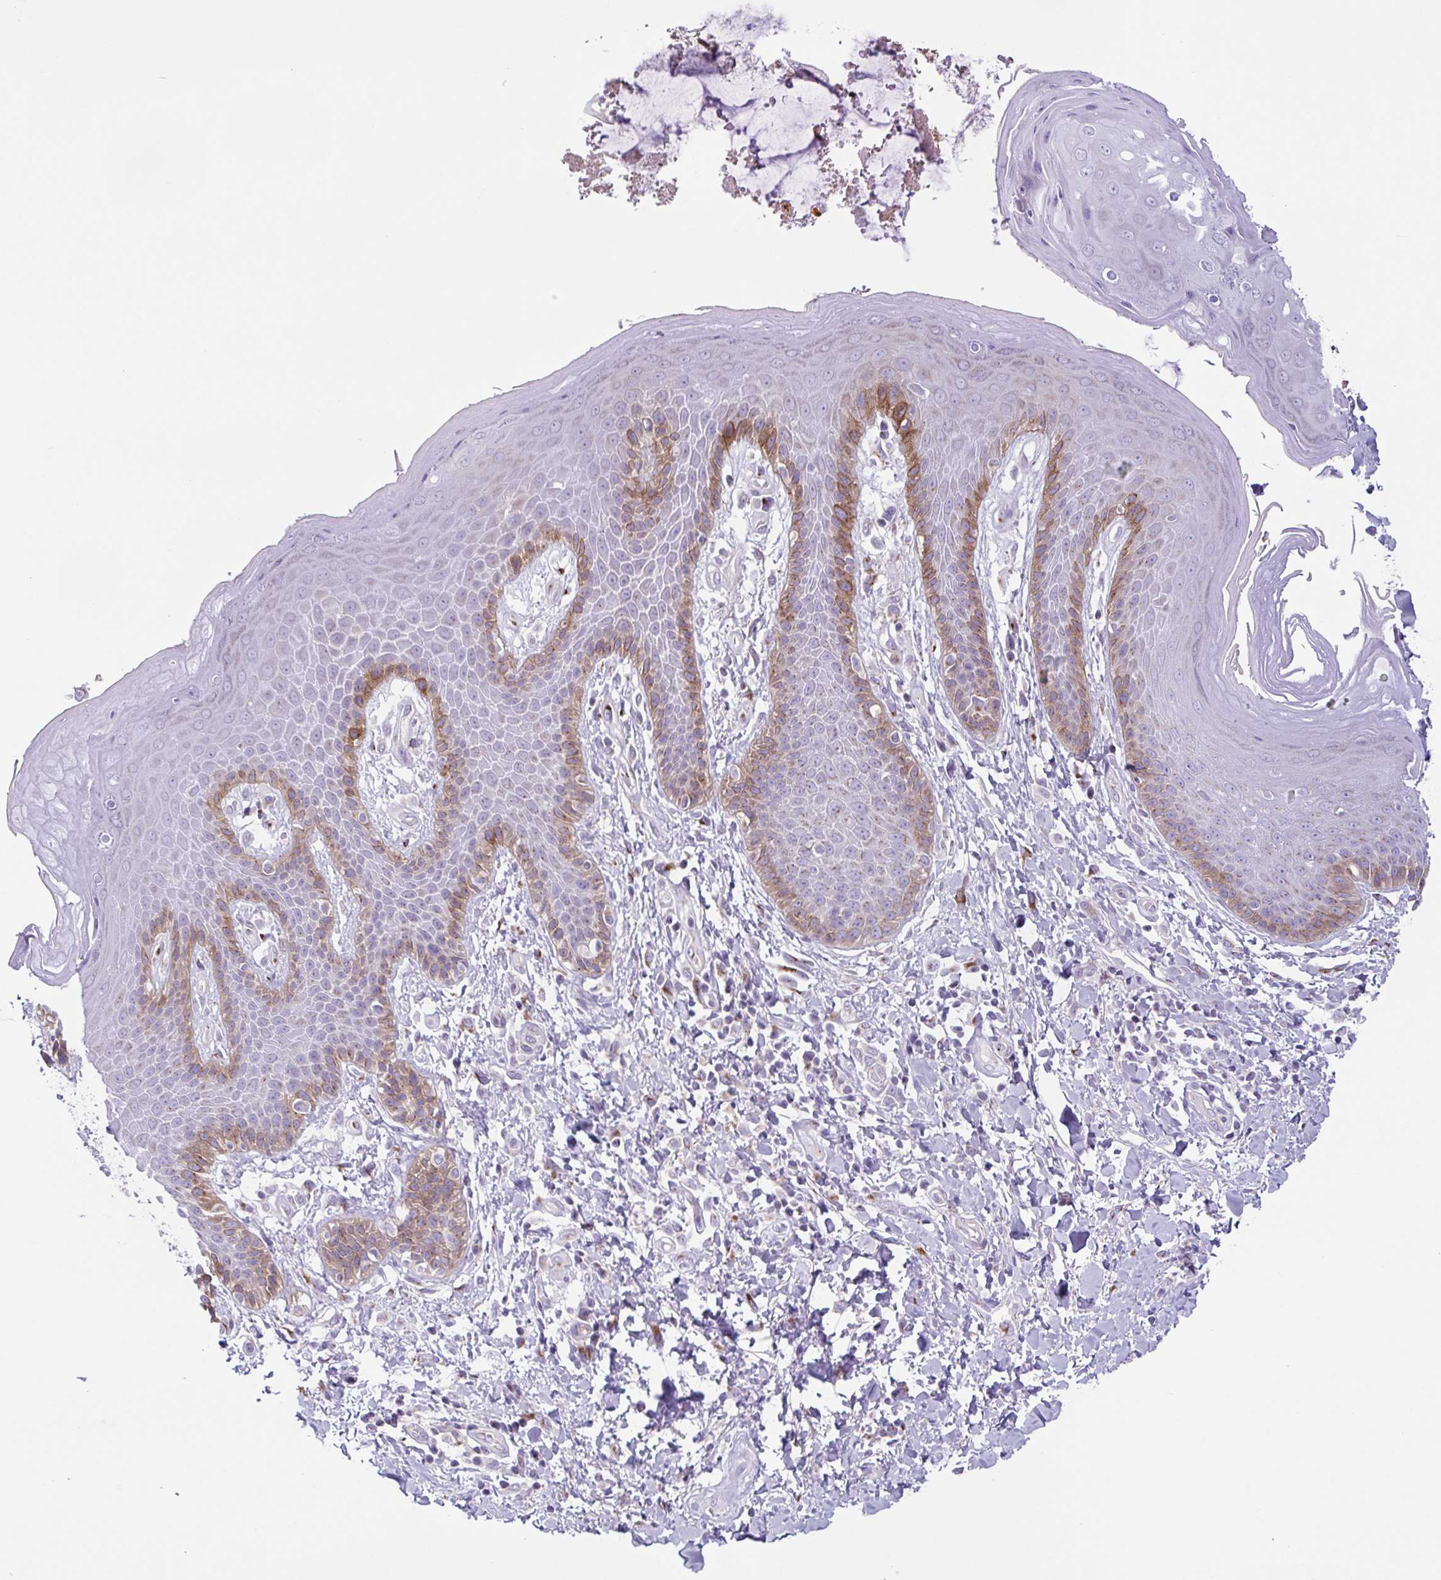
{"staining": {"intensity": "moderate", "quantity": "<25%", "location": "cytoplasmic/membranous"}, "tissue": "skin", "cell_type": "Epidermal cells", "image_type": "normal", "snomed": [{"axis": "morphology", "description": "Normal tissue, NOS"}, {"axis": "topography", "description": "Anal"}, {"axis": "topography", "description": "Peripheral nerve tissue"}], "caption": "The image demonstrates a brown stain indicating the presence of a protein in the cytoplasmic/membranous of epidermal cells in skin. The staining is performed using DAB (3,3'-diaminobenzidine) brown chromogen to label protein expression. The nuclei are counter-stained blue using hematoxylin.", "gene": "COL17A1", "patient": {"sex": "male", "age": 51}}